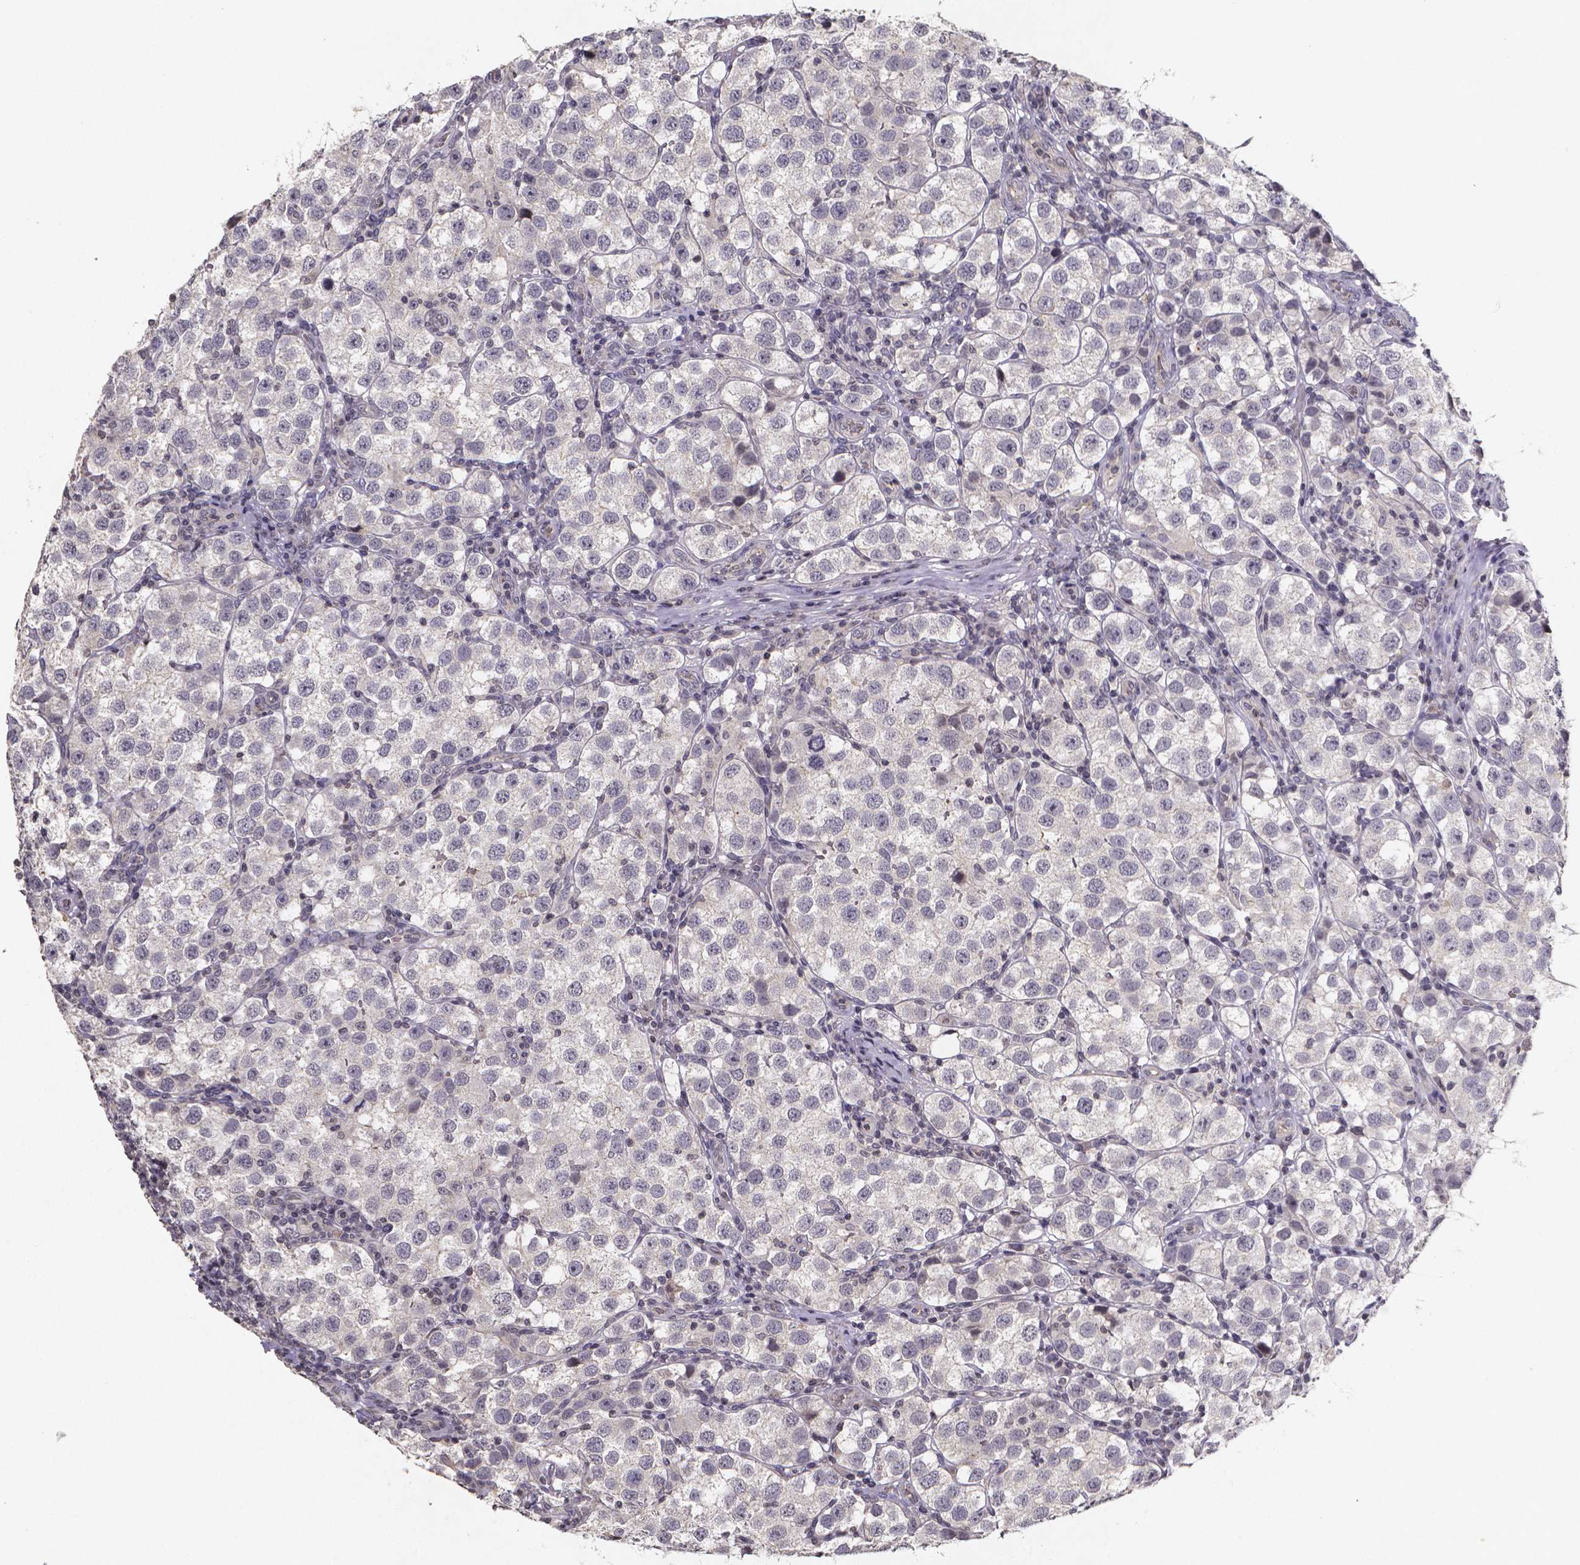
{"staining": {"intensity": "negative", "quantity": "none", "location": "none"}, "tissue": "testis cancer", "cell_type": "Tumor cells", "image_type": "cancer", "snomed": [{"axis": "morphology", "description": "Seminoma, NOS"}, {"axis": "topography", "description": "Testis"}], "caption": "Testis cancer (seminoma) was stained to show a protein in brown. There is no significant expression in tumor cells. (Immunohistochemistry, brightfield microscopy, high magnification).", "gene": "TP73", "patient": {"sex": "male", "age": 37}}